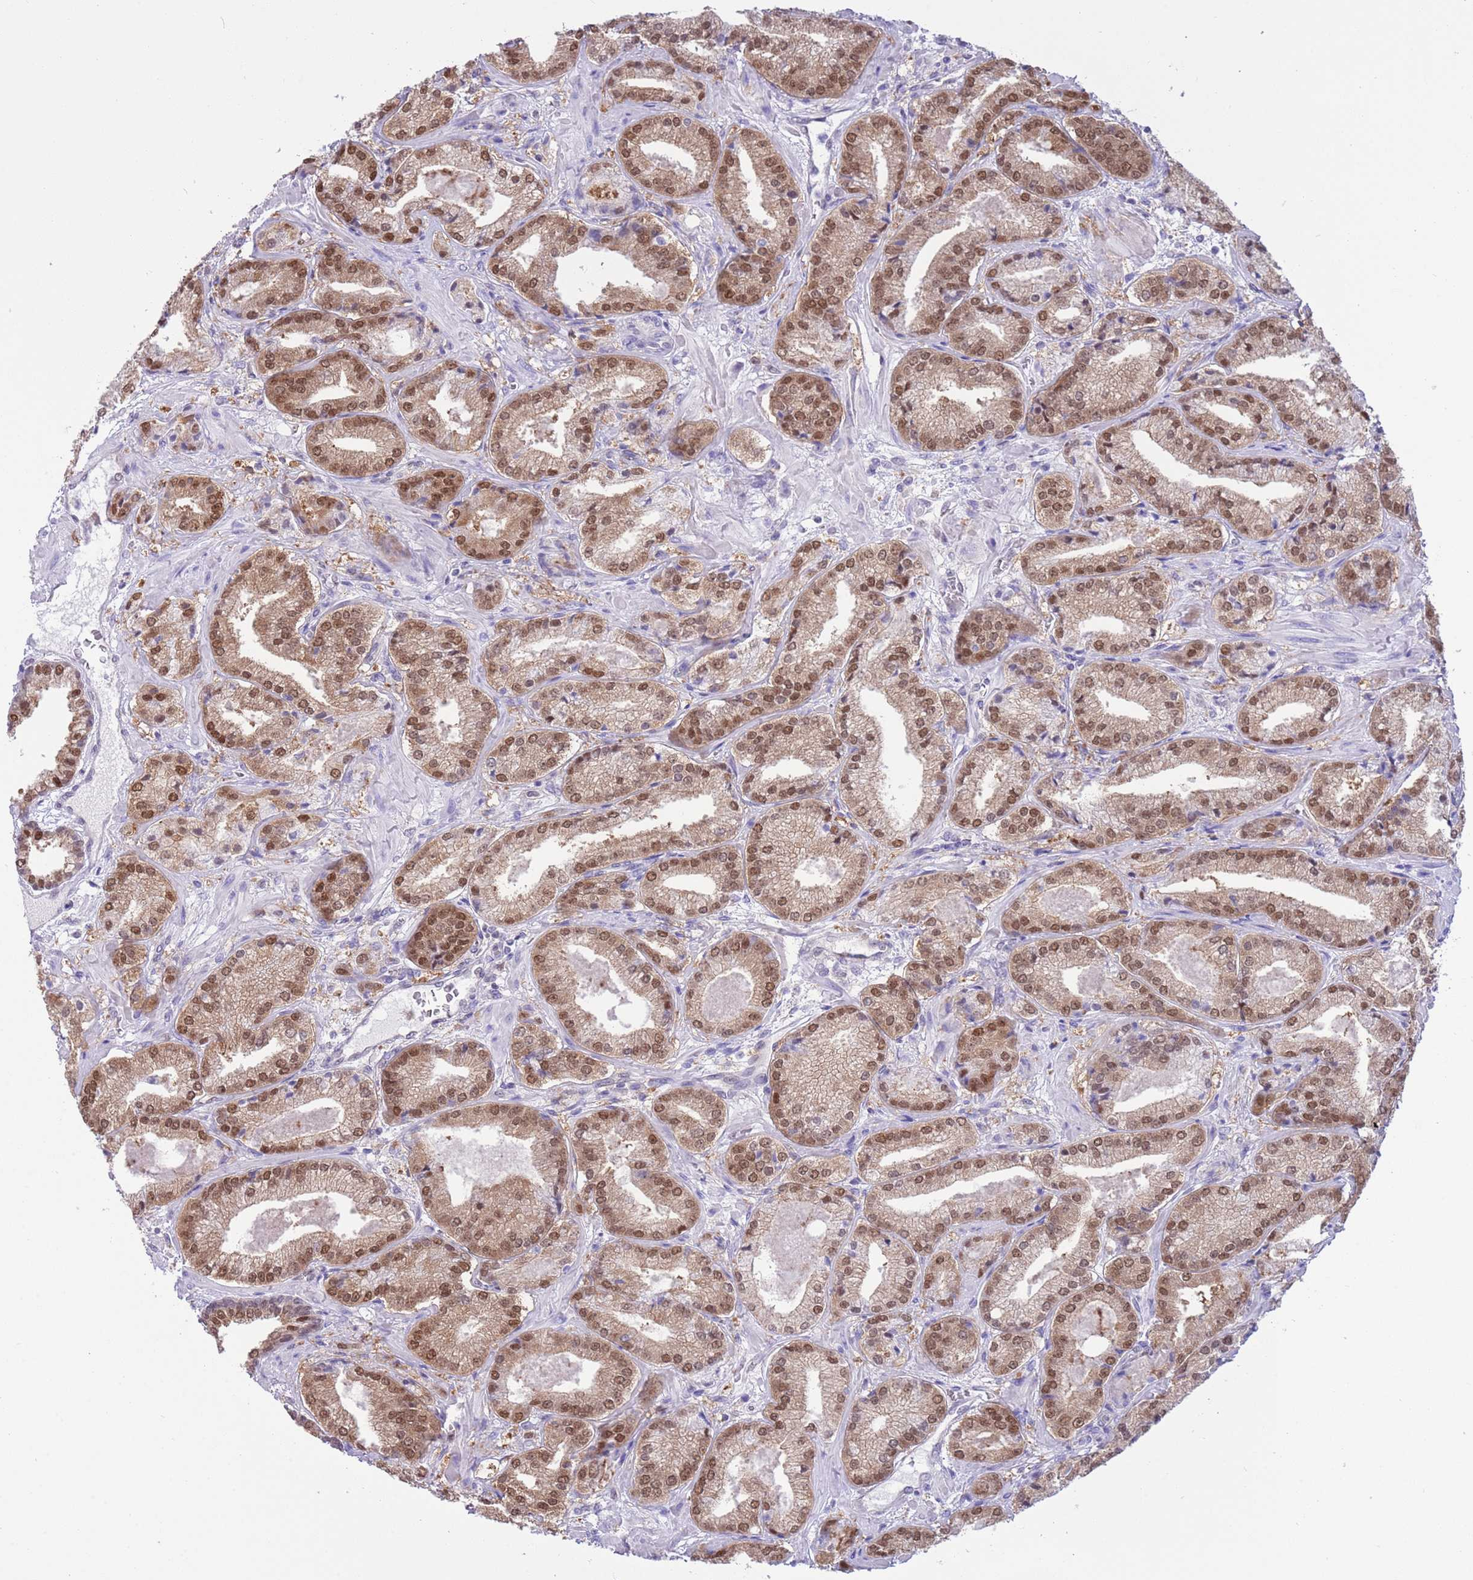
{"staining": {"intensity": "moderate", "quantity": ">75%", "location": "cytoplasmic/membranous,nuclear"}, "tissue": "prostate cancer", "cell_type": "Tumor cells", "image_type": "cancer", "snomed": [{"axis": "morphology", "description": "Adenocarcinoma, High grade"}, {"axis": "topography", "description": "Prostate"}], "caption": "Prostate high-grade adenocarcinoma was stained to show a protein in brown. There is medium levels of moderate cytoplasmic/membranous and nuclear staining in about >75% of tumor cells. (IHC, brightfield microscopy, high magnification).", "gene": "DDI2", "patient": {"sex": "male", "age": 63}}